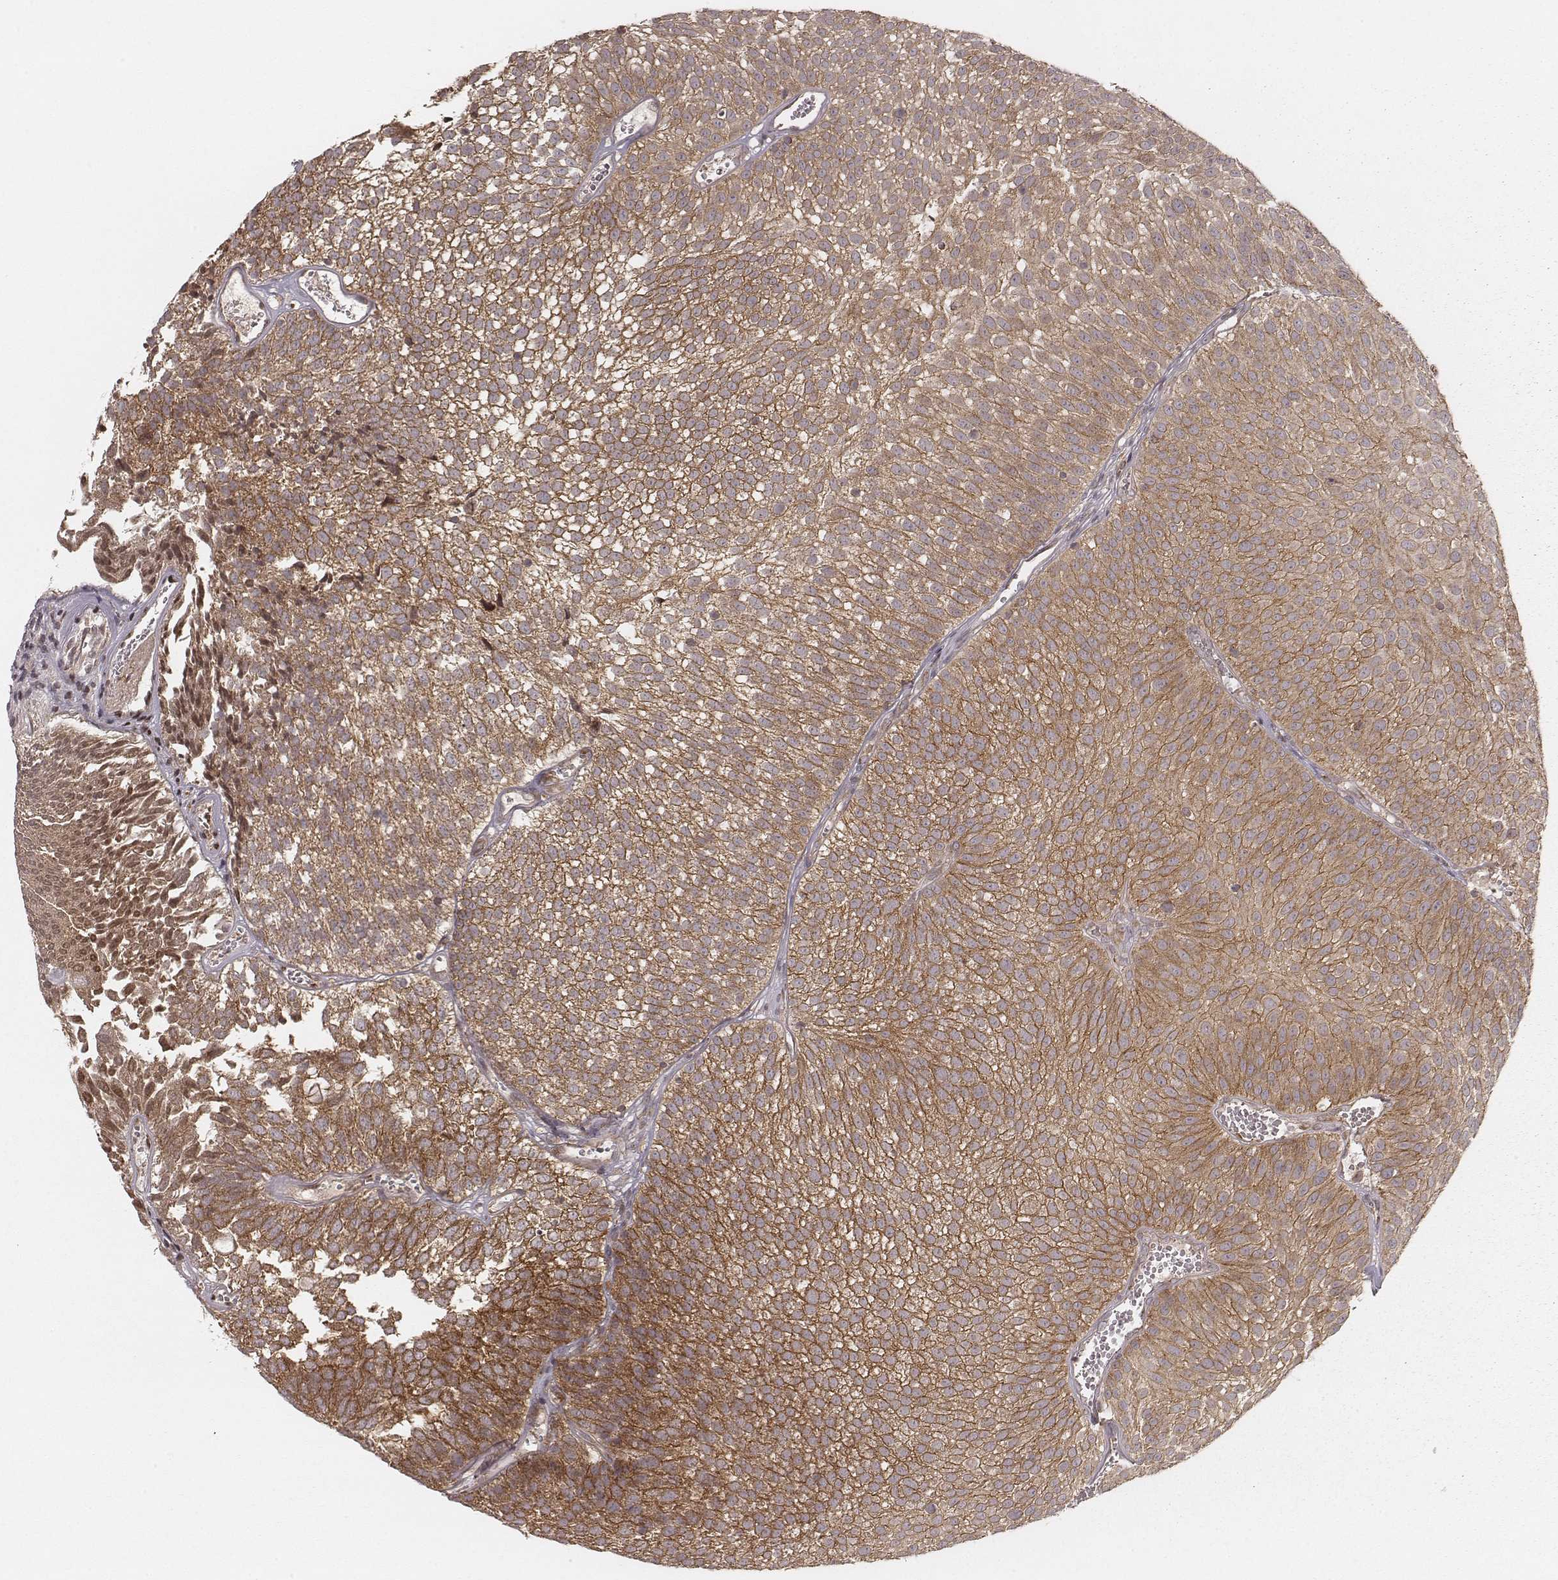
{"staining": {"intensity": "moderate", "quantity": ">75%", "location": "cytoplasmic/membranous"}, "tissue": "urothelial cancer", "cell_type": "Tumor cells", "image_type": "cancer", "snomed": [{"axis": "morphology", "description": "Urothelial carcinoma, Low grade"}, {"axis": "topography", "description": "Urinary bladder"}], "caption": "Approximately >75% of tumor cells in human low-grade urothelial carcinoma show moderate cytoplasmic/membranous protein expression as visualized by brown immunohistochemical staining.", "gene": "MYO19", "patient": {"sex": "male", "age": 52}}